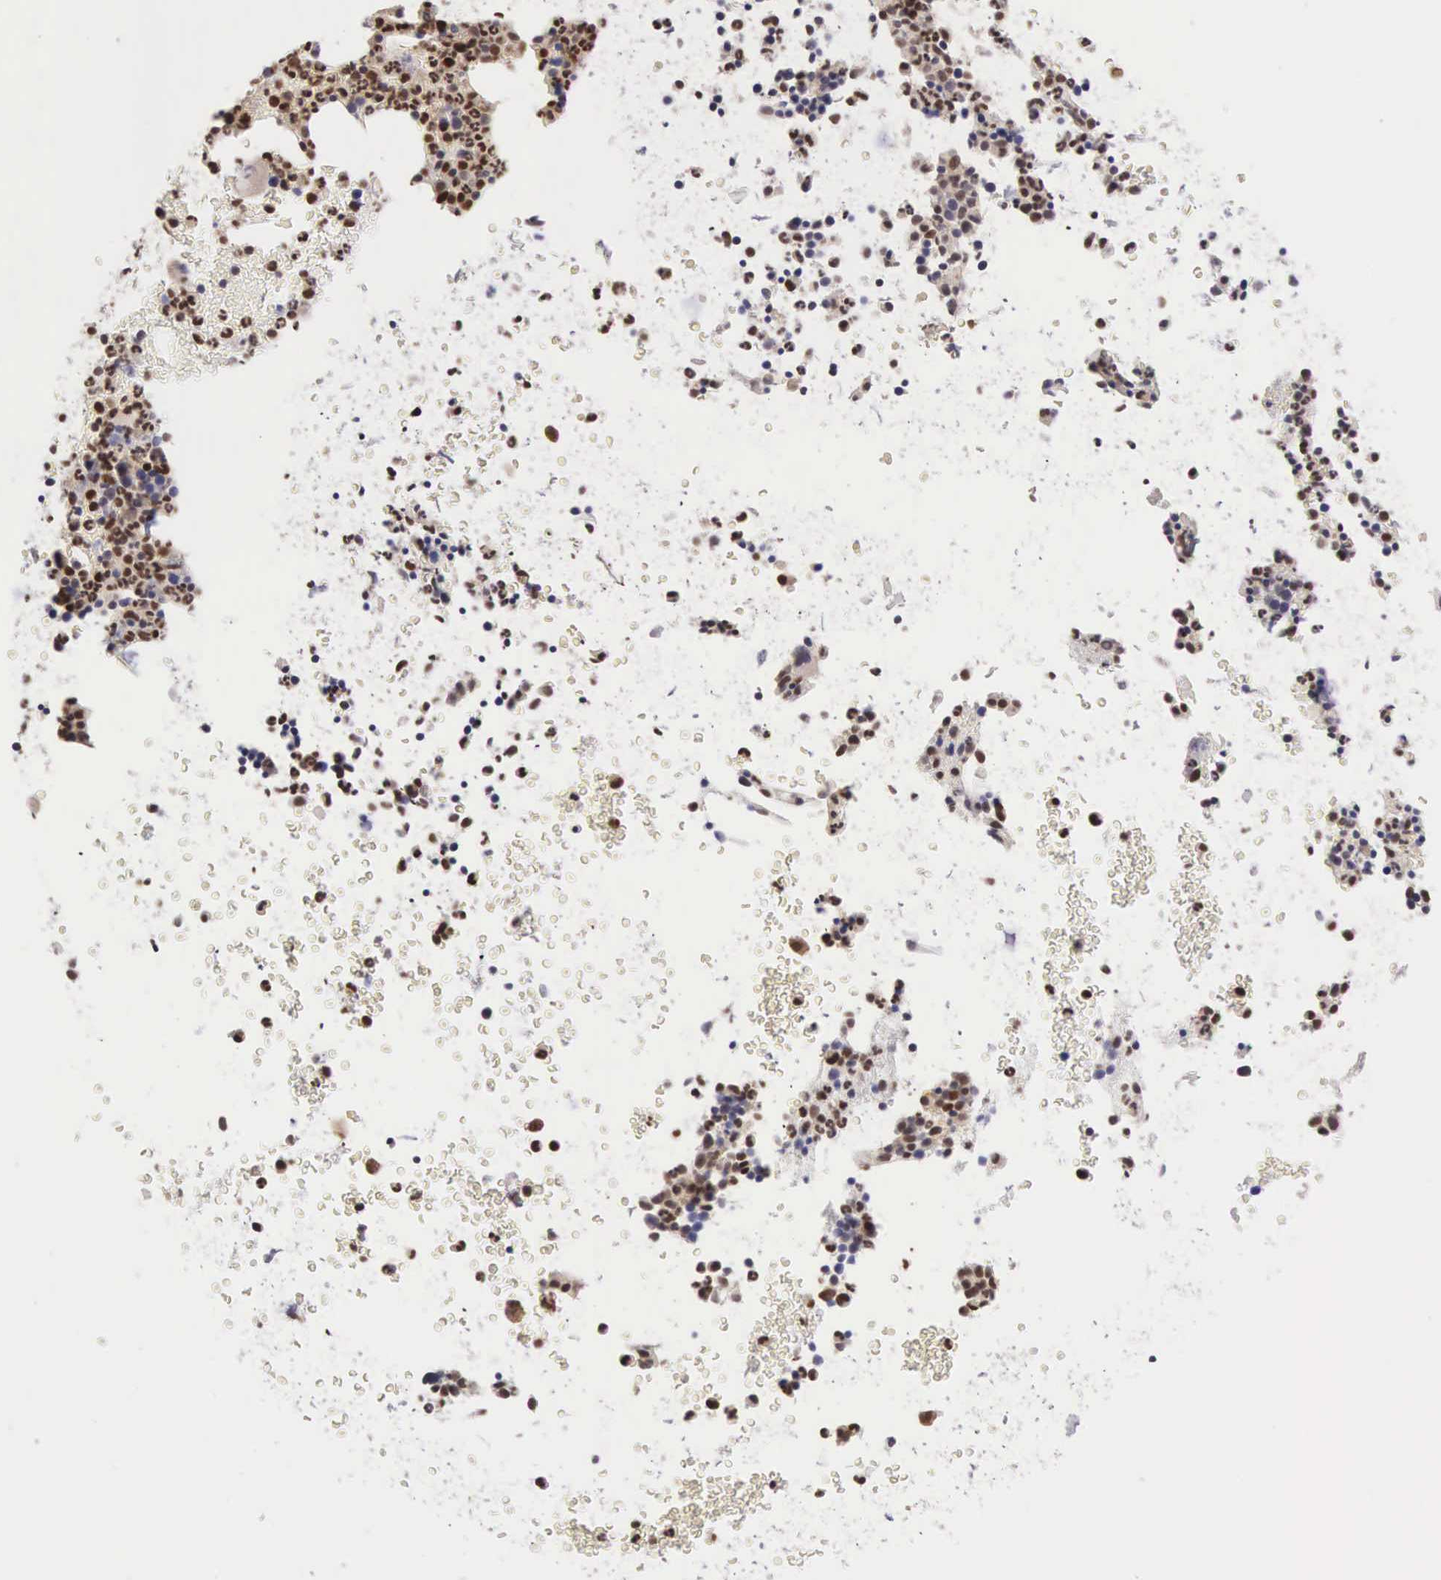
{"staining": {"intensity": "strong", "quantity": "25%-75%", "location": "nuclear"}, "tissue": "bone marrow", "cell_type": "Hematopoietic cells", "image_type": "normal", "snomed": [{"axis": "morphology", "description": "Normal tissue, NOS"}, {"axis": "topography", "description": "Bone marrow"}], "caption": "Immunohistochemistry (IHC) staining of unremarkable bone marrow, which exhibits high levels of strong nuclear positivity in approximately 25%-75% of hematopoietic cells indicating strong nuclear protein staining. The staining was performed using DAB (brown) for protein detection and nuclei were counterstained in hematoxylin (blue).", "gene": "GRK3", "patient": {"sex": "female", "age": 52}}